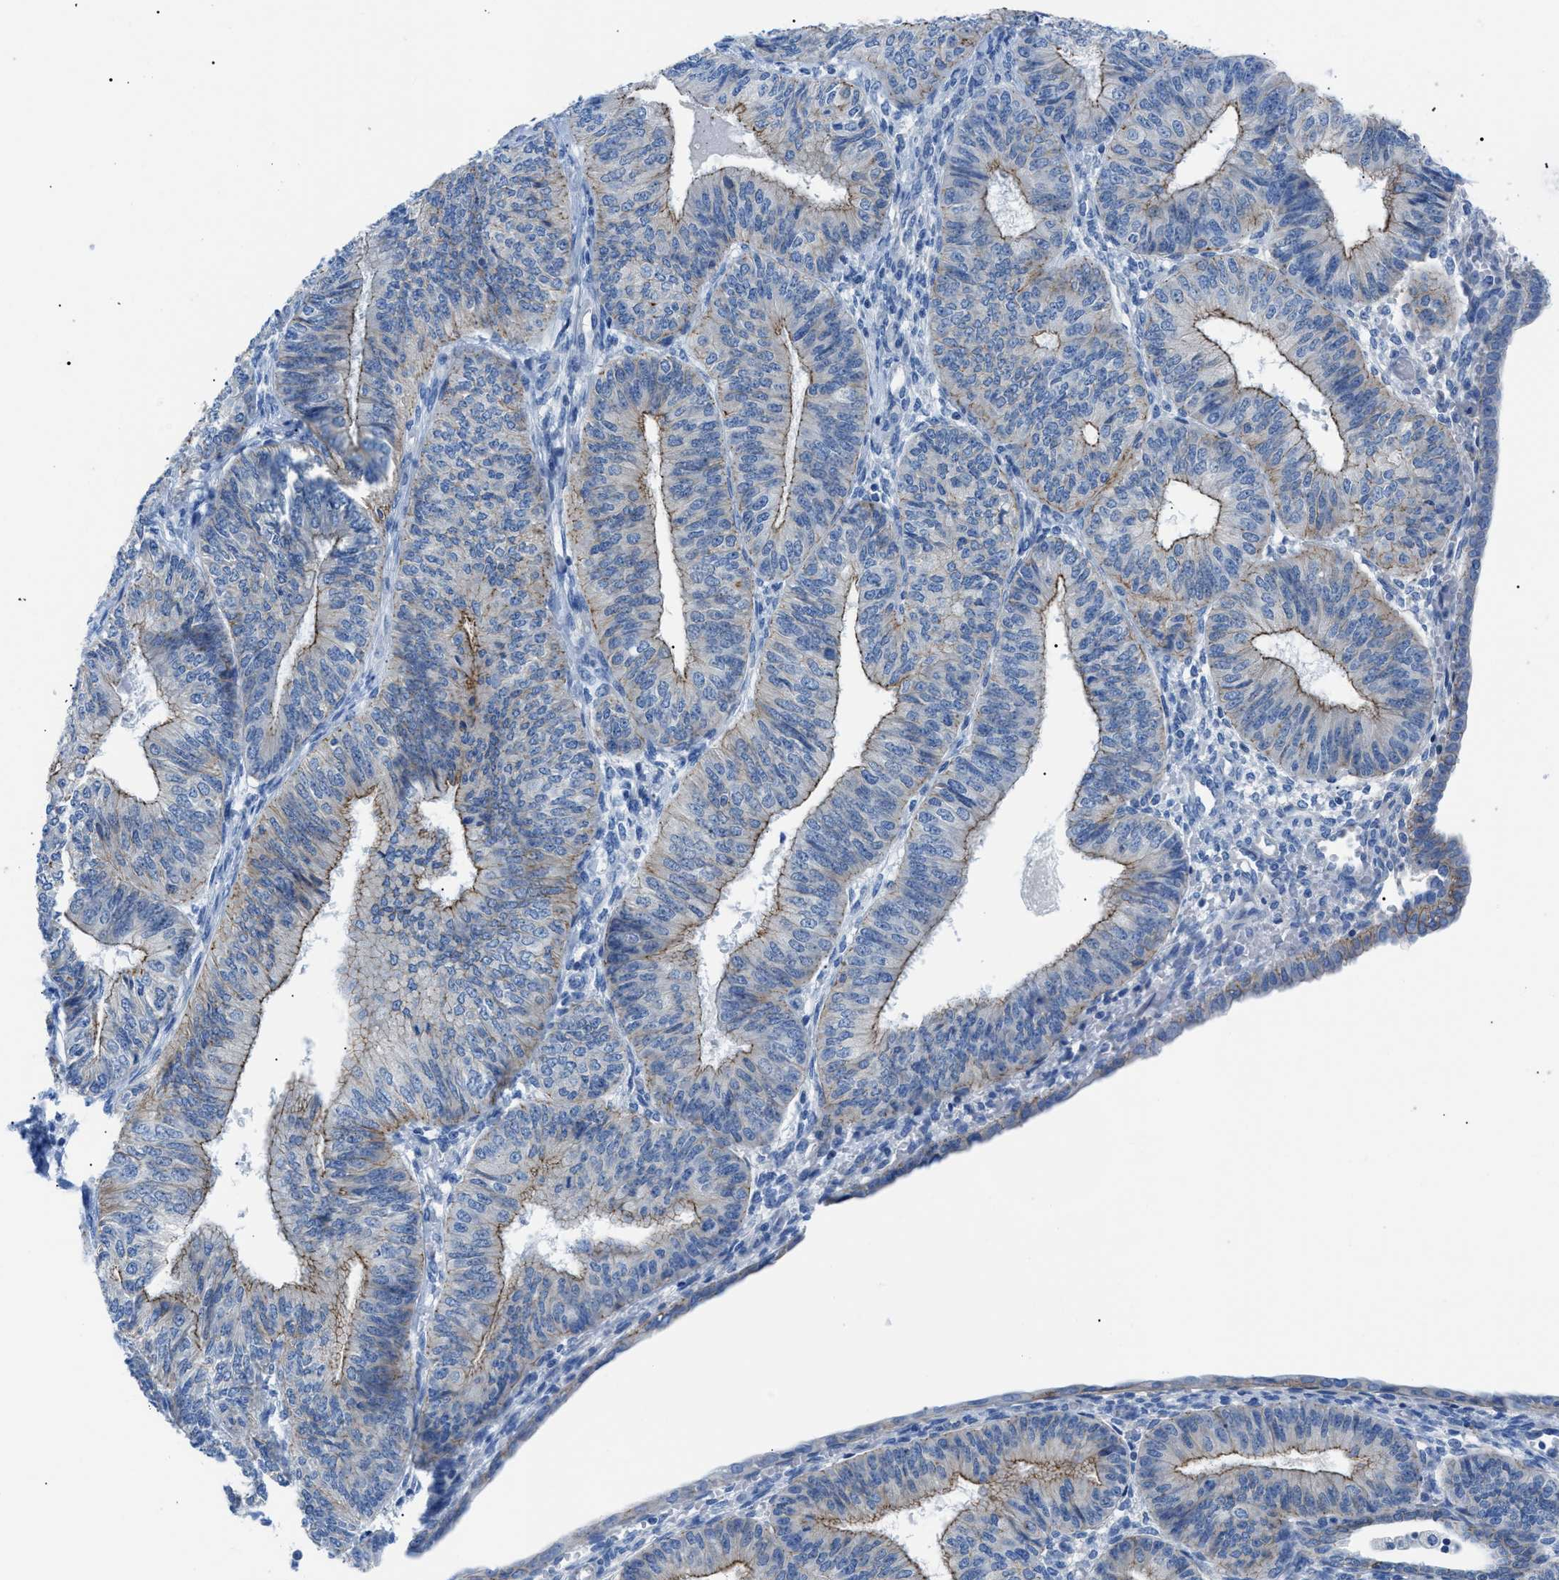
{"staining": {"intensity": "weak", "quantity": "25%-75%", "location": "cytoplasmic/membranous"}, "tissue": "endometrial cancer", "cell_type": "Tumor cells", "image_type": "cancer", "snomed": [{"axis": "morphology", "description": "Adenocarcinoma, NOS"}, {"axis": "topography", "description": "Endometrium"}], "caption": "Immunohistochemical staining of human endometrial adenocarcinoma demonstrates weak cytoplasmic/membranous protein expression in about 25%-75% of tumor cells.", "gene": "ZDHHC24", "patient": {"sex": "female", "age": 58}}